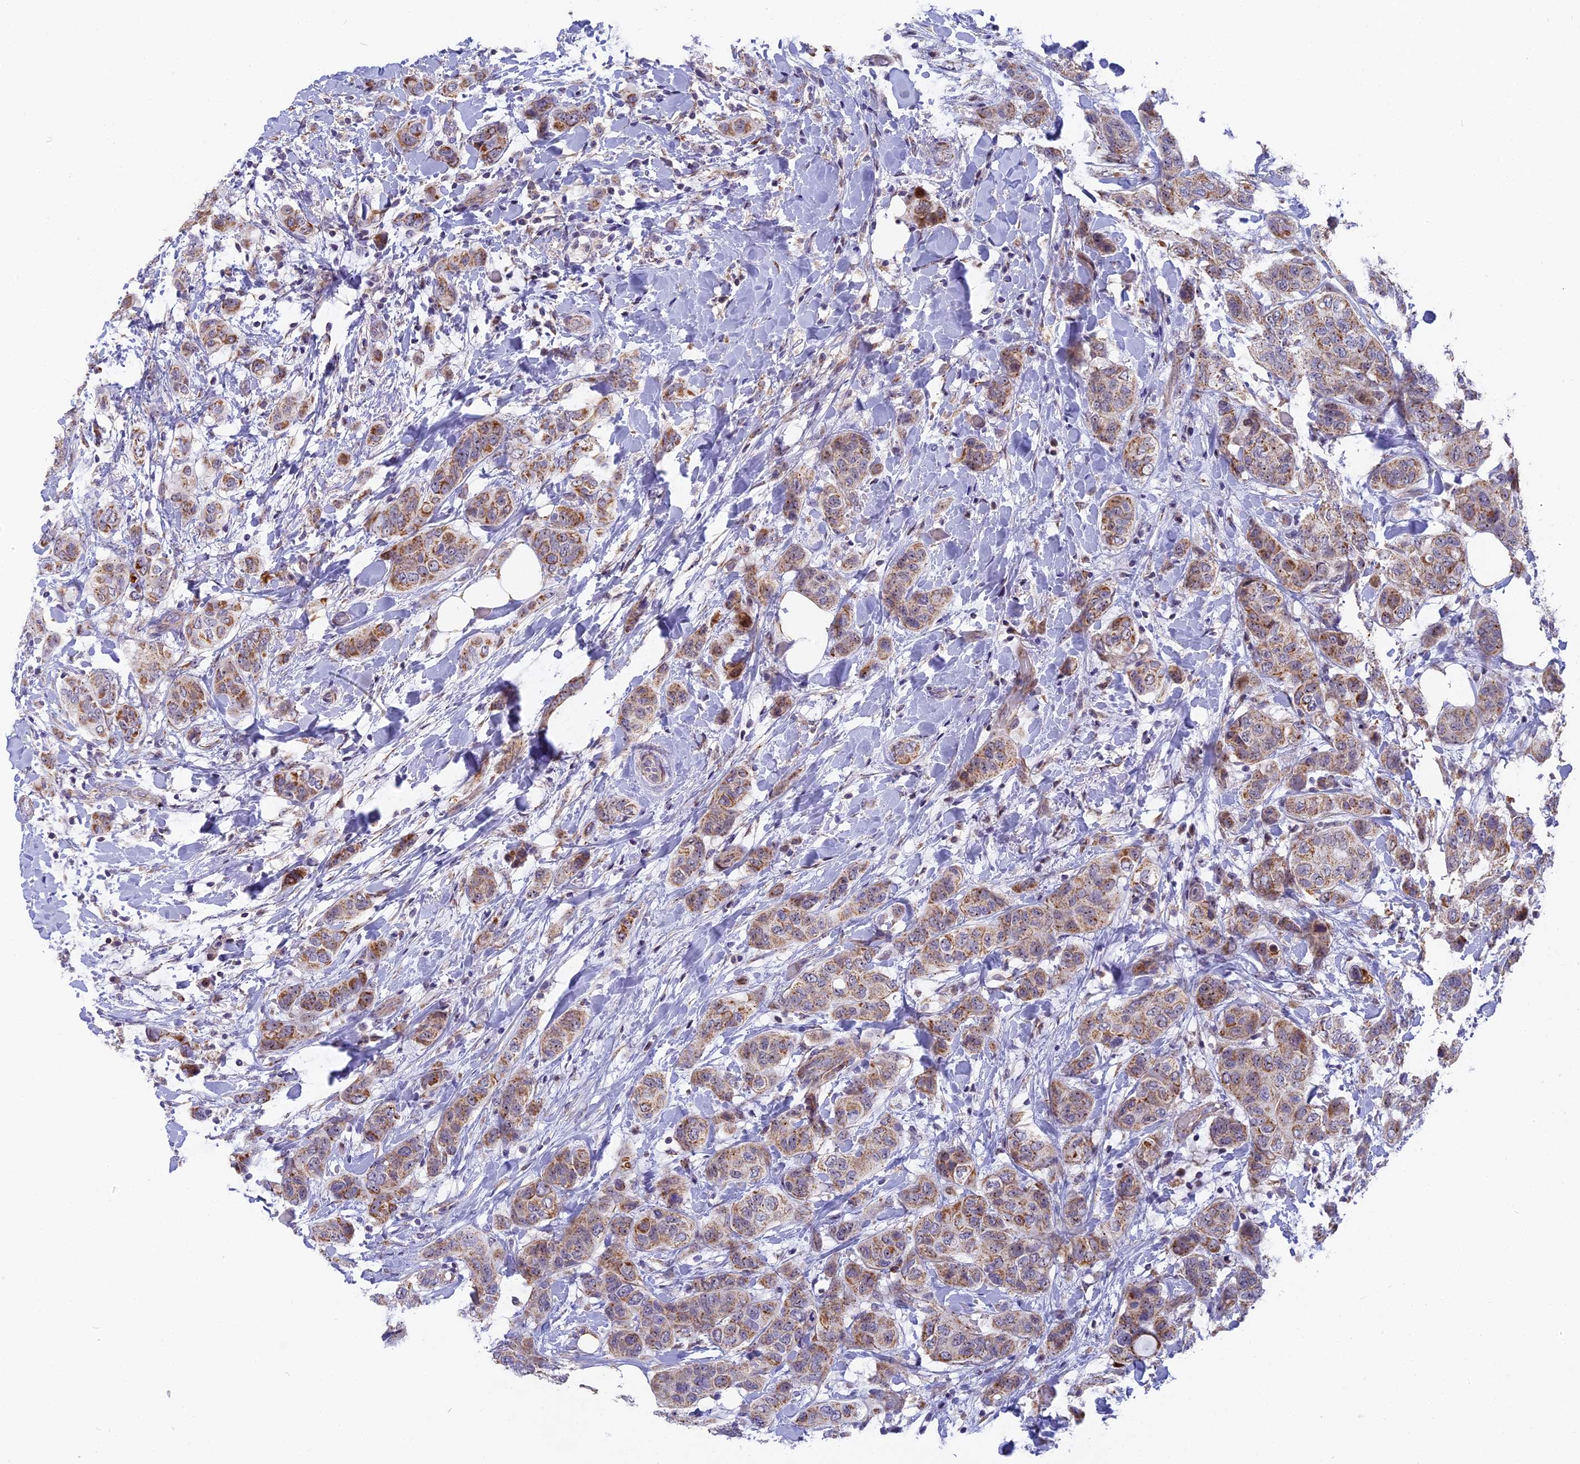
{"staining": {"intensity": "moderate", "quantity": ">75%", "location": "cytoplasmic/membranous"}, "tissue": "breast cancer", "cell_type": "Tumor cells", "image_type": "cancer", "snomed": [{"axis": "morphology", "description": "Lobular carcinoma"}, {"axis": "topography", "description": "Breast"}], "caption": "Protein expression analysis of lobular carcinoma (breast) shows moderate cytoplasmic/membranous positivity in approximately >75% of tumor cells.", "gene": "DTWD1", "patient": {"sex": "female", "age": 51}}